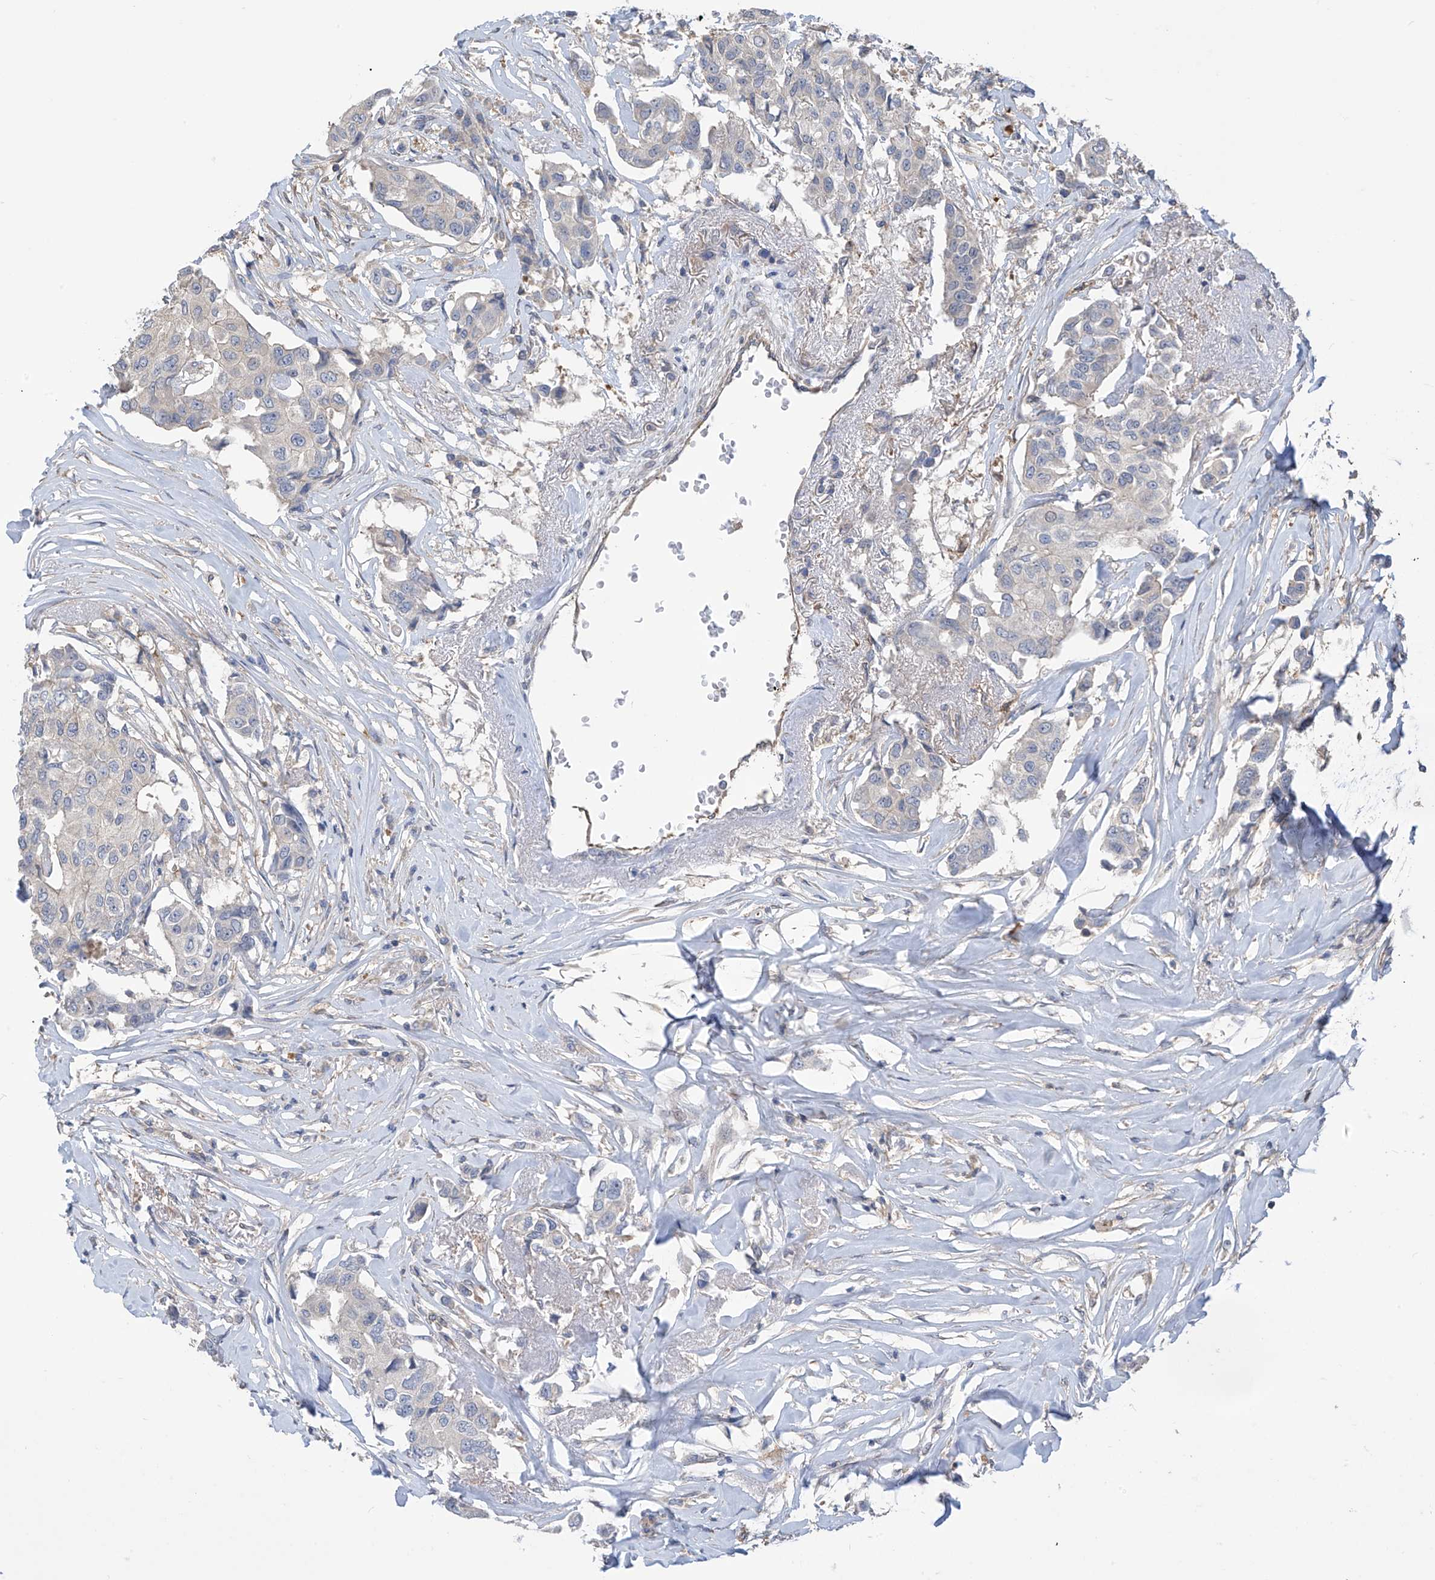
{"staining": {"intensity": "negative", "quantity": "none", "location": "none"}, "tissue": "breast cancer", "cell_type": "Tumor cells", "image_type": "cancer", "snomed": [{"axis": "morphology", "description": "Duct carcinoma"}, {"axis": "topography", "description": "Breast"}], "caption": "Immunohistochemistry image of neoplastic tissue: intraductal carcinoma (breast) stained with DAB reveals no significant protein staining in tumor cells. The staining is performed using DAB (3,3'-diaminobenzidine) brown chromogen with nuclei counter-stained in using hematoxylin.", "gene": "PHACTR4", "patient": {"sex": "female", "age": 80}}